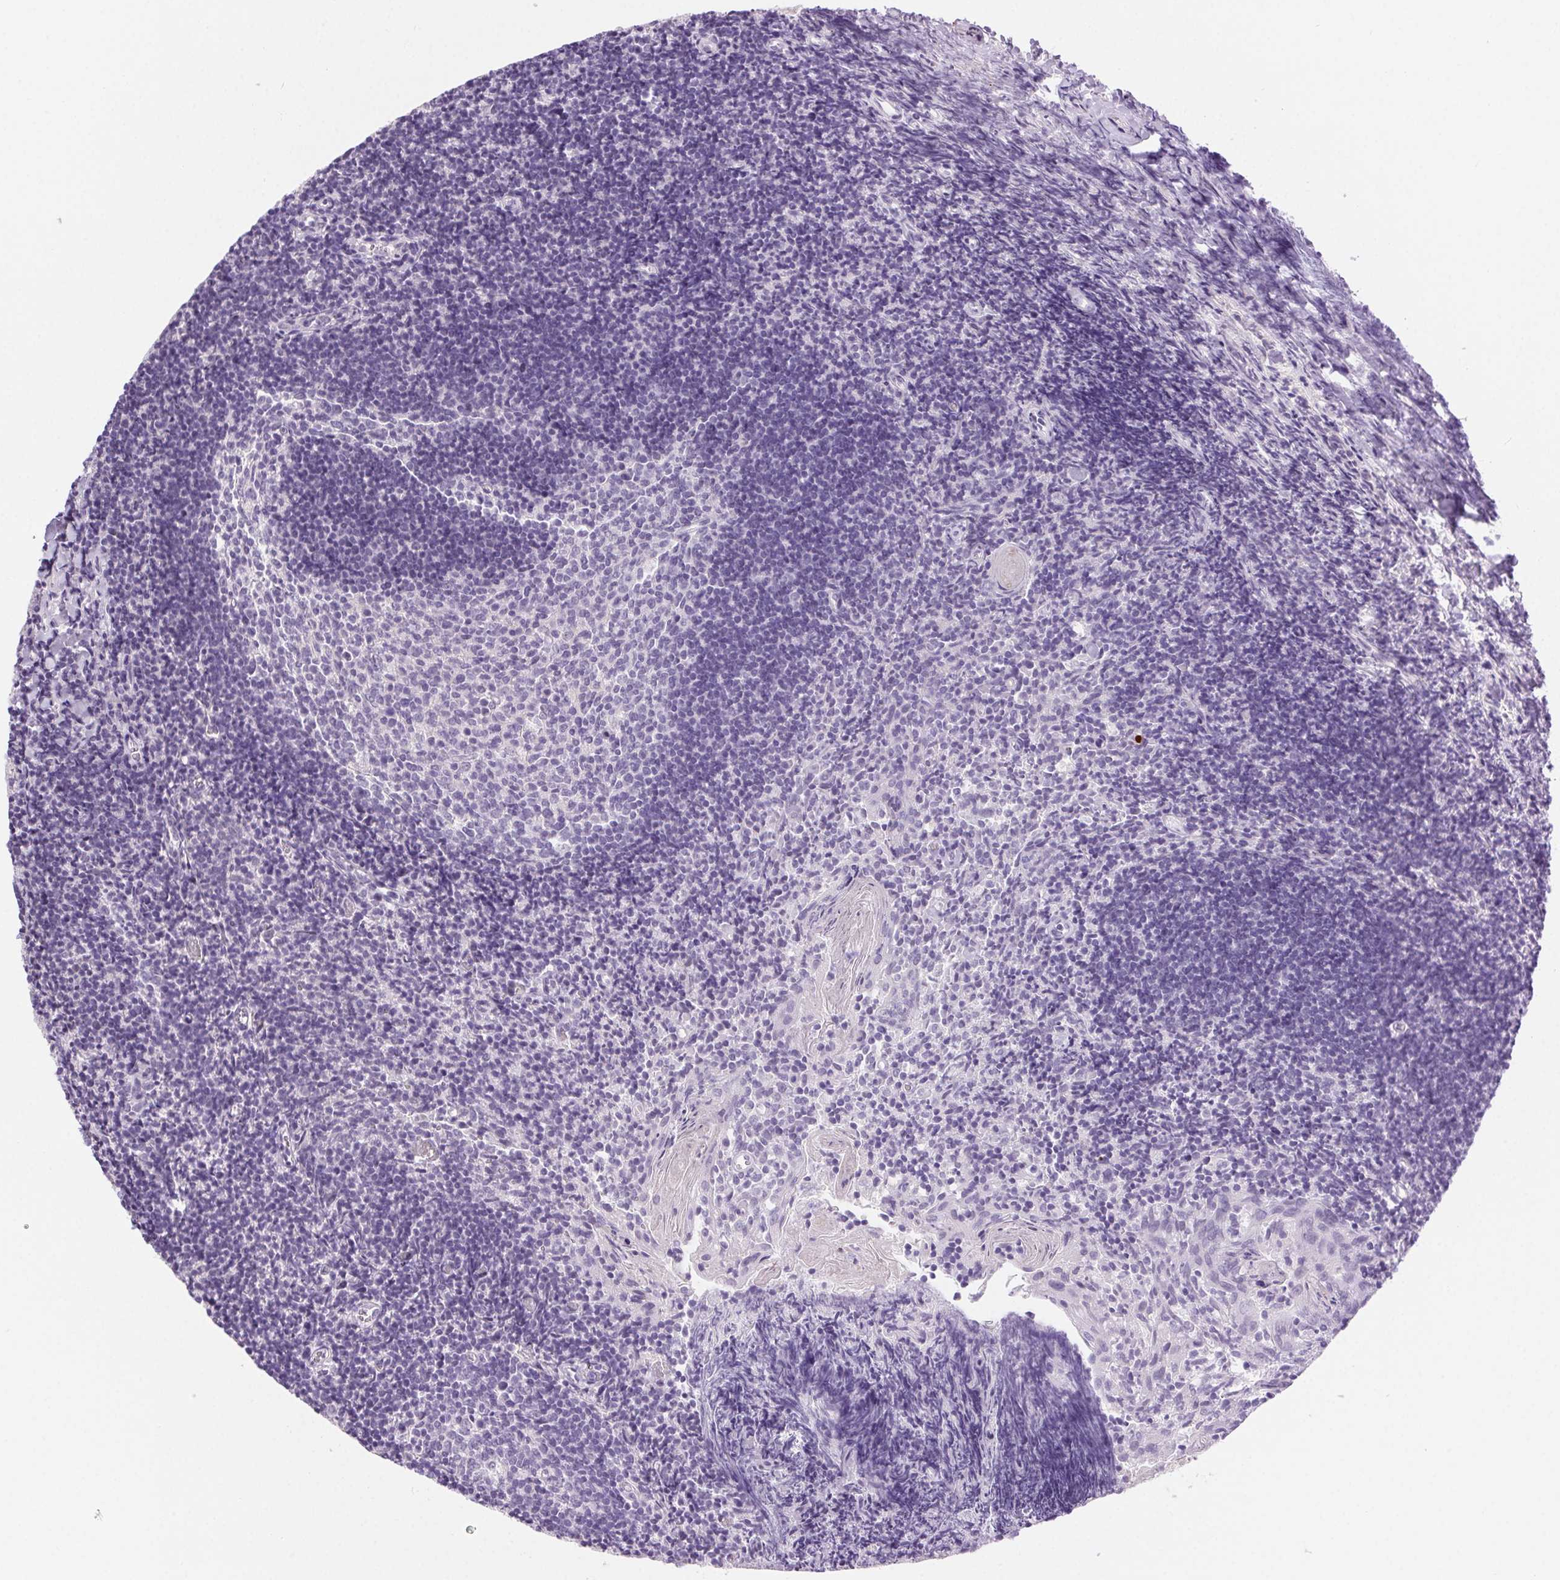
{"staining": {"intensity": "negative", "quantity": "none", "location": "none"}, "tissue": "tonsil", "cell_type": "Germinal center cells", "image_type": "normal", "snomed": [{"axis": "morphology", "description": "Normal tissue, NOS"}, {"axis": "topography", "description": "Tonsil"}], "caption": "A photomicrograph of human tonsil is negative for staining in germinal center cells. The staining is performed using DAB brown chromogen with nuclei counter-stained in using hematoxylin.", "gene": "SYT11", "patient": {"sex": "female", "age": 10}}